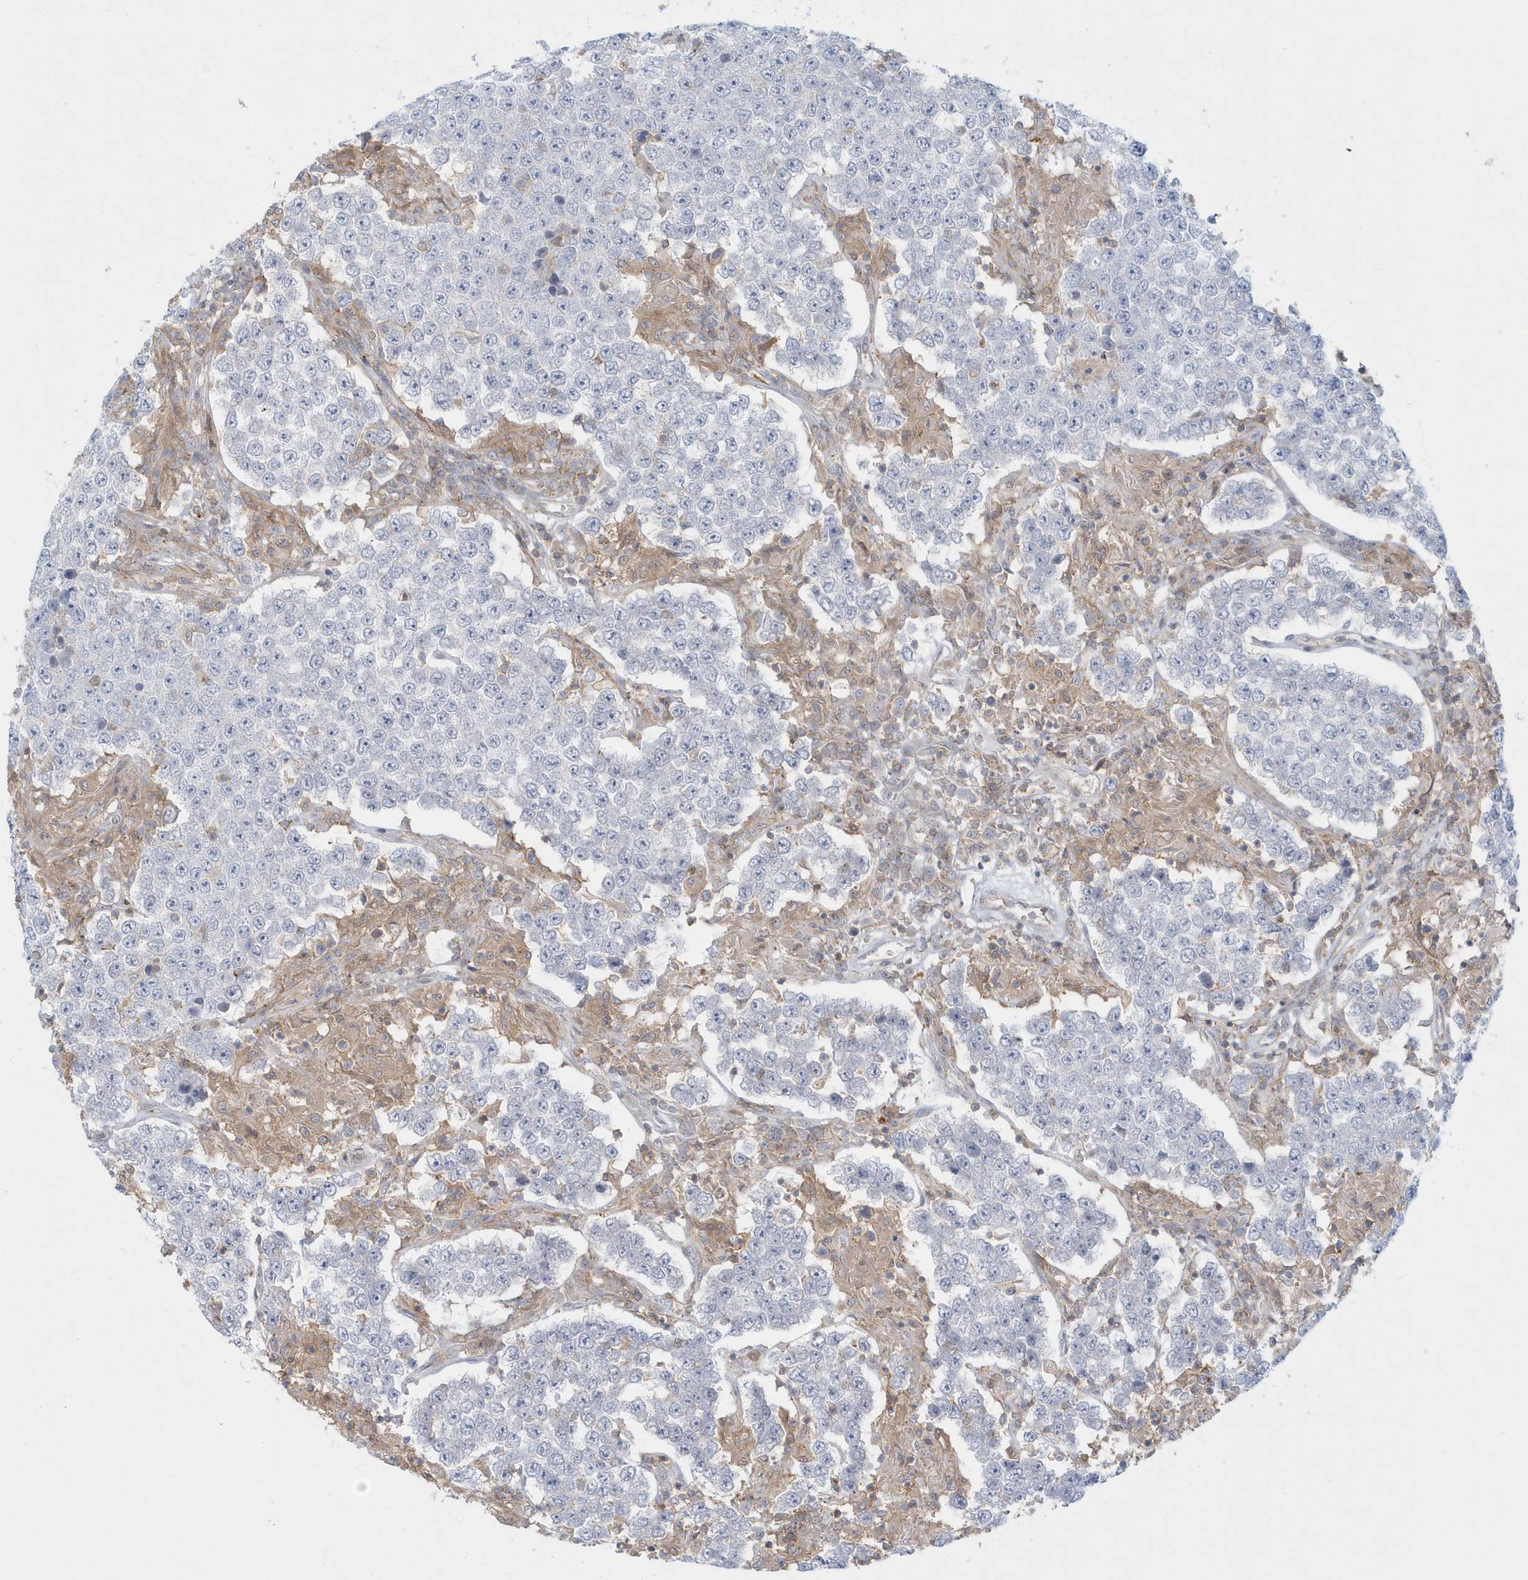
{"staining": {"intensity": "negative", "quantity": "none", "location": "none"}, "tissue": "testis cancer", "cell_type": "Tumor cells", "image_type": "cancer", "snomed": [{"axis": "morphology", "description": "Normal tissue, NOS"}, {"axis": "morphology", "description": "Urothelial carcinoma, High grade"}, {"axis": "morphology", "description": "Seminoma, NOS"}, {"axis": "morphology", "description": "Carcinoma, Embryonal, NOS"}, {"axis": "topography", "description": "Urinary bladder"}, {"axis": "topography", "description": "Testis"}], "caption": "A high-resolution micrograph shows immunohistochemistry staining of testis cancer (embryonal carcinoma), which reveals no significant expression in tumor cells. (Brightfield microscopy of DAB (3,3'-diaminobenzidine) immunohistochemistry at high magnification).", "gene": "RNF7", "patient": {"sex": "male", "age": 41}}